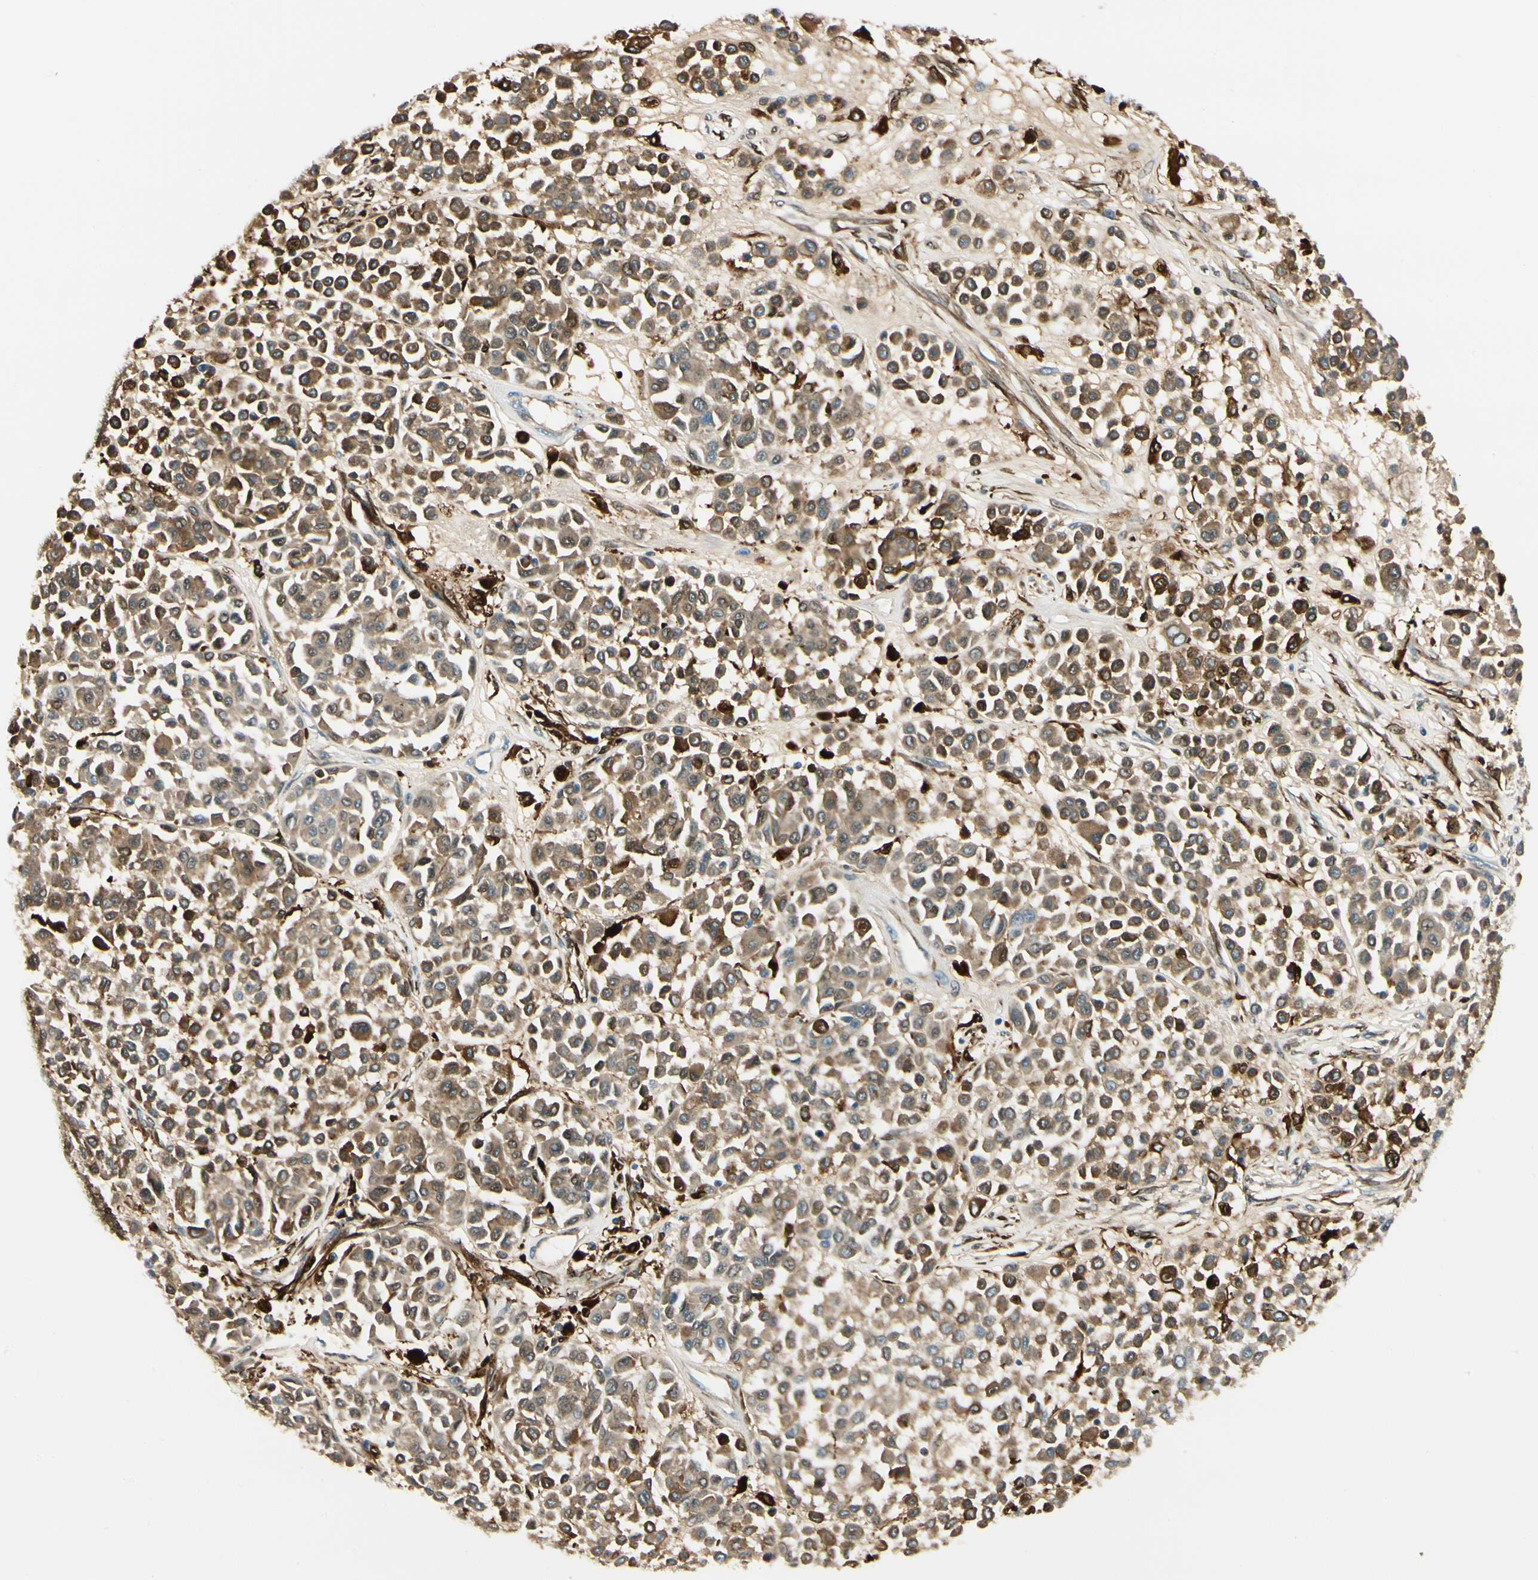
{"staining": {"intensity": "strong", "quantity": "25%-75%", "location": "cytoplasmic/membranous"}, "tissue": "melanoma", "cell_type": "Tumor cells", "image_type": "cancer", "snomed": [{"axis": "morphology", "description": "Malignant melanoma, Metastatic site"}, {"axis": "topography", "description": "Soft tissue"}], "caption": "Melanoma stained for a protein demonstrates strong cytoplasmic/membranous positivity in tumor cells. Immunohistochemistry (ihc) stains the protein in brown and the nuclei are stained blue.", "gene": "FTH1", "patient": {"sex": "male", "age": 41}}